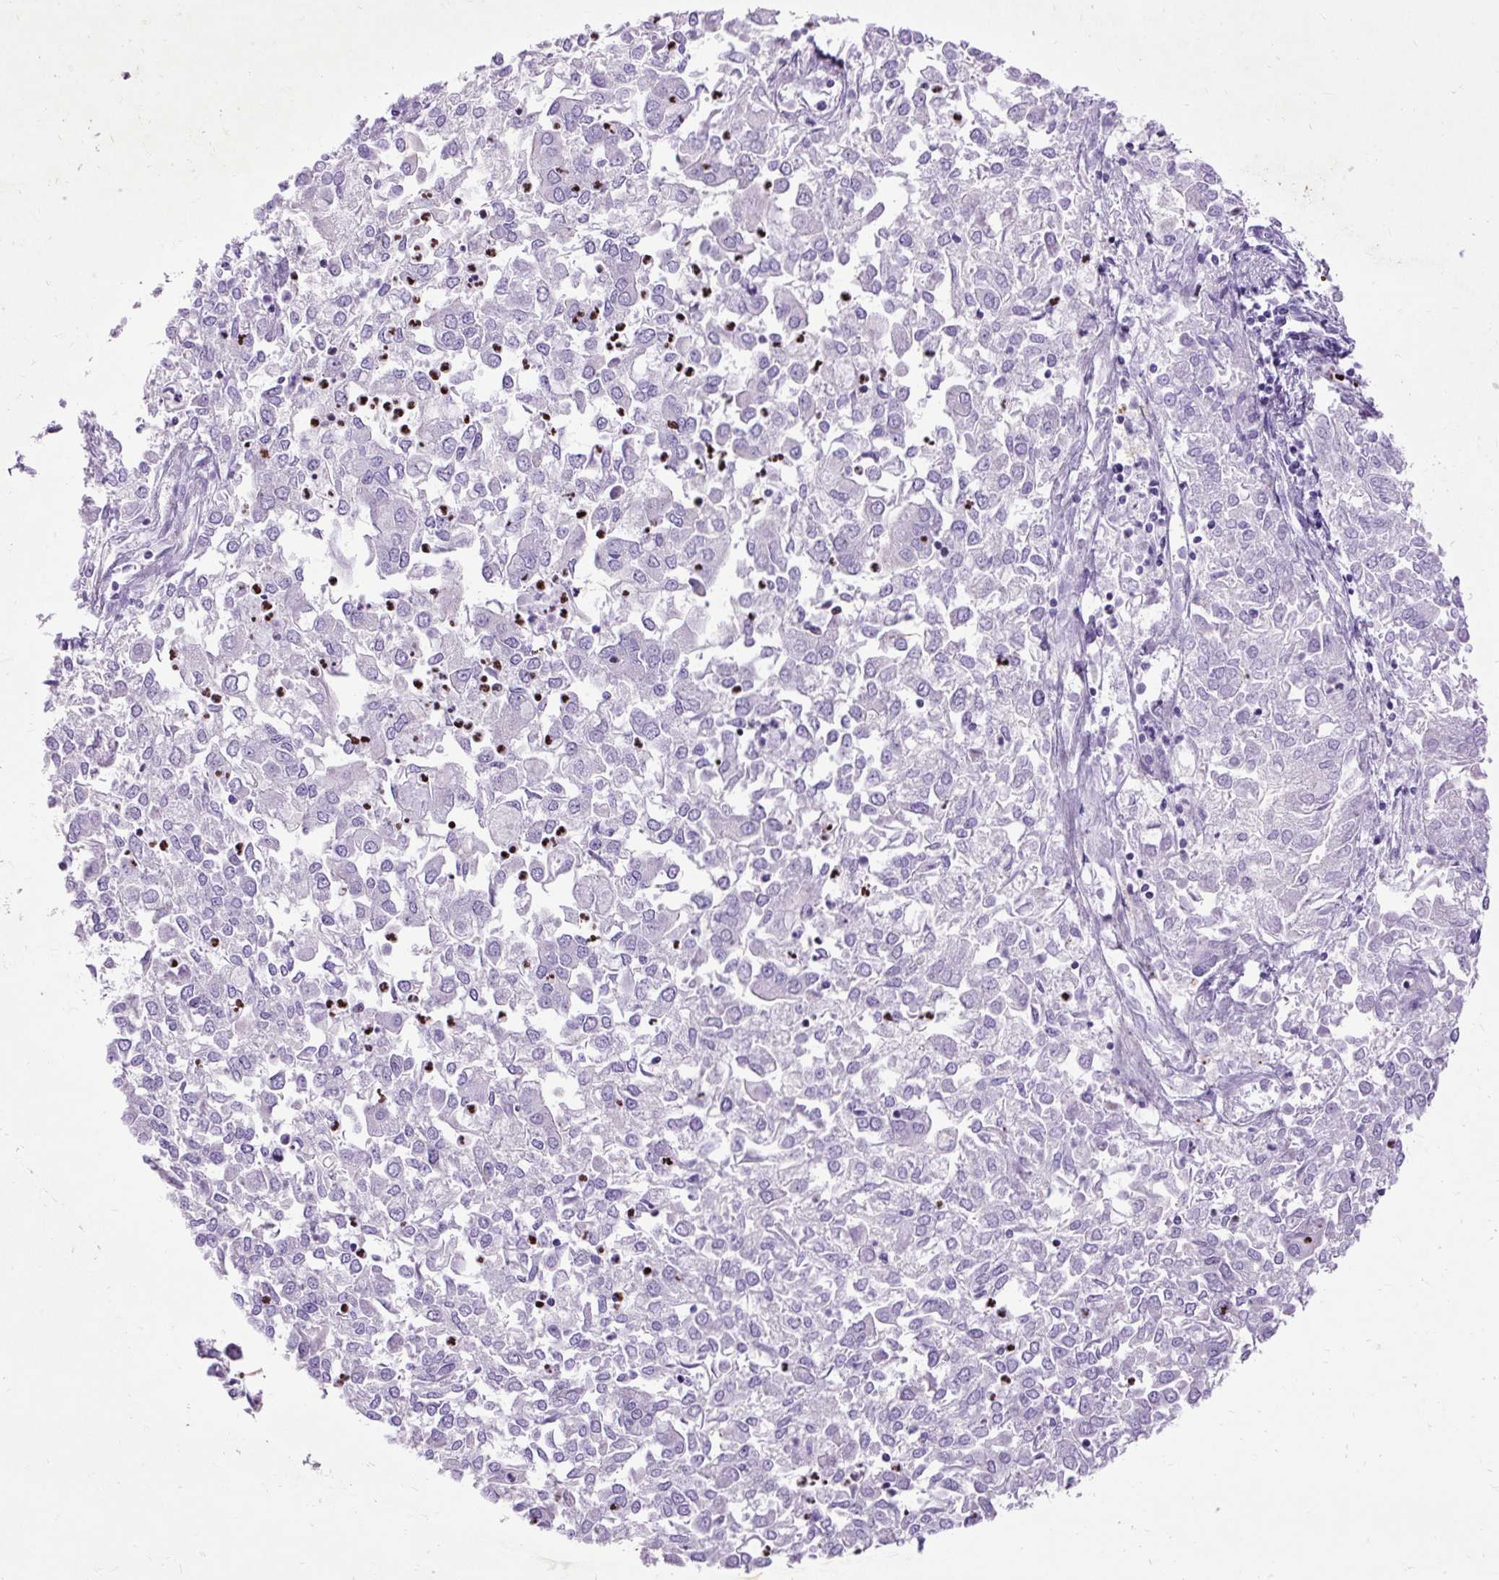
{"staining": {"intensity": "negative", "quantity": "none", "location": "none"}, "tissue": "endometrial cancer", "cell_type": "Tumor cells", "image_type": "cancer", "snomed": [{"axis": "morphology", "description": "Adenocarcinoma, NOS"}, {"axis": "topography", "description": "Endometrium"}], "caption": "High magnification brightfield microscopy of endometrial cancer stained with DAB (3,3'-diaminobenzidine) (brown) and counterstained with hematoxylin (blue): tumor cells show no significant expression. (DAB immunohistochemistry visualized using brightfield microscopy, high magnification).", "gene": "SPC24", "patient": {"sex": "female", "age": 57}}